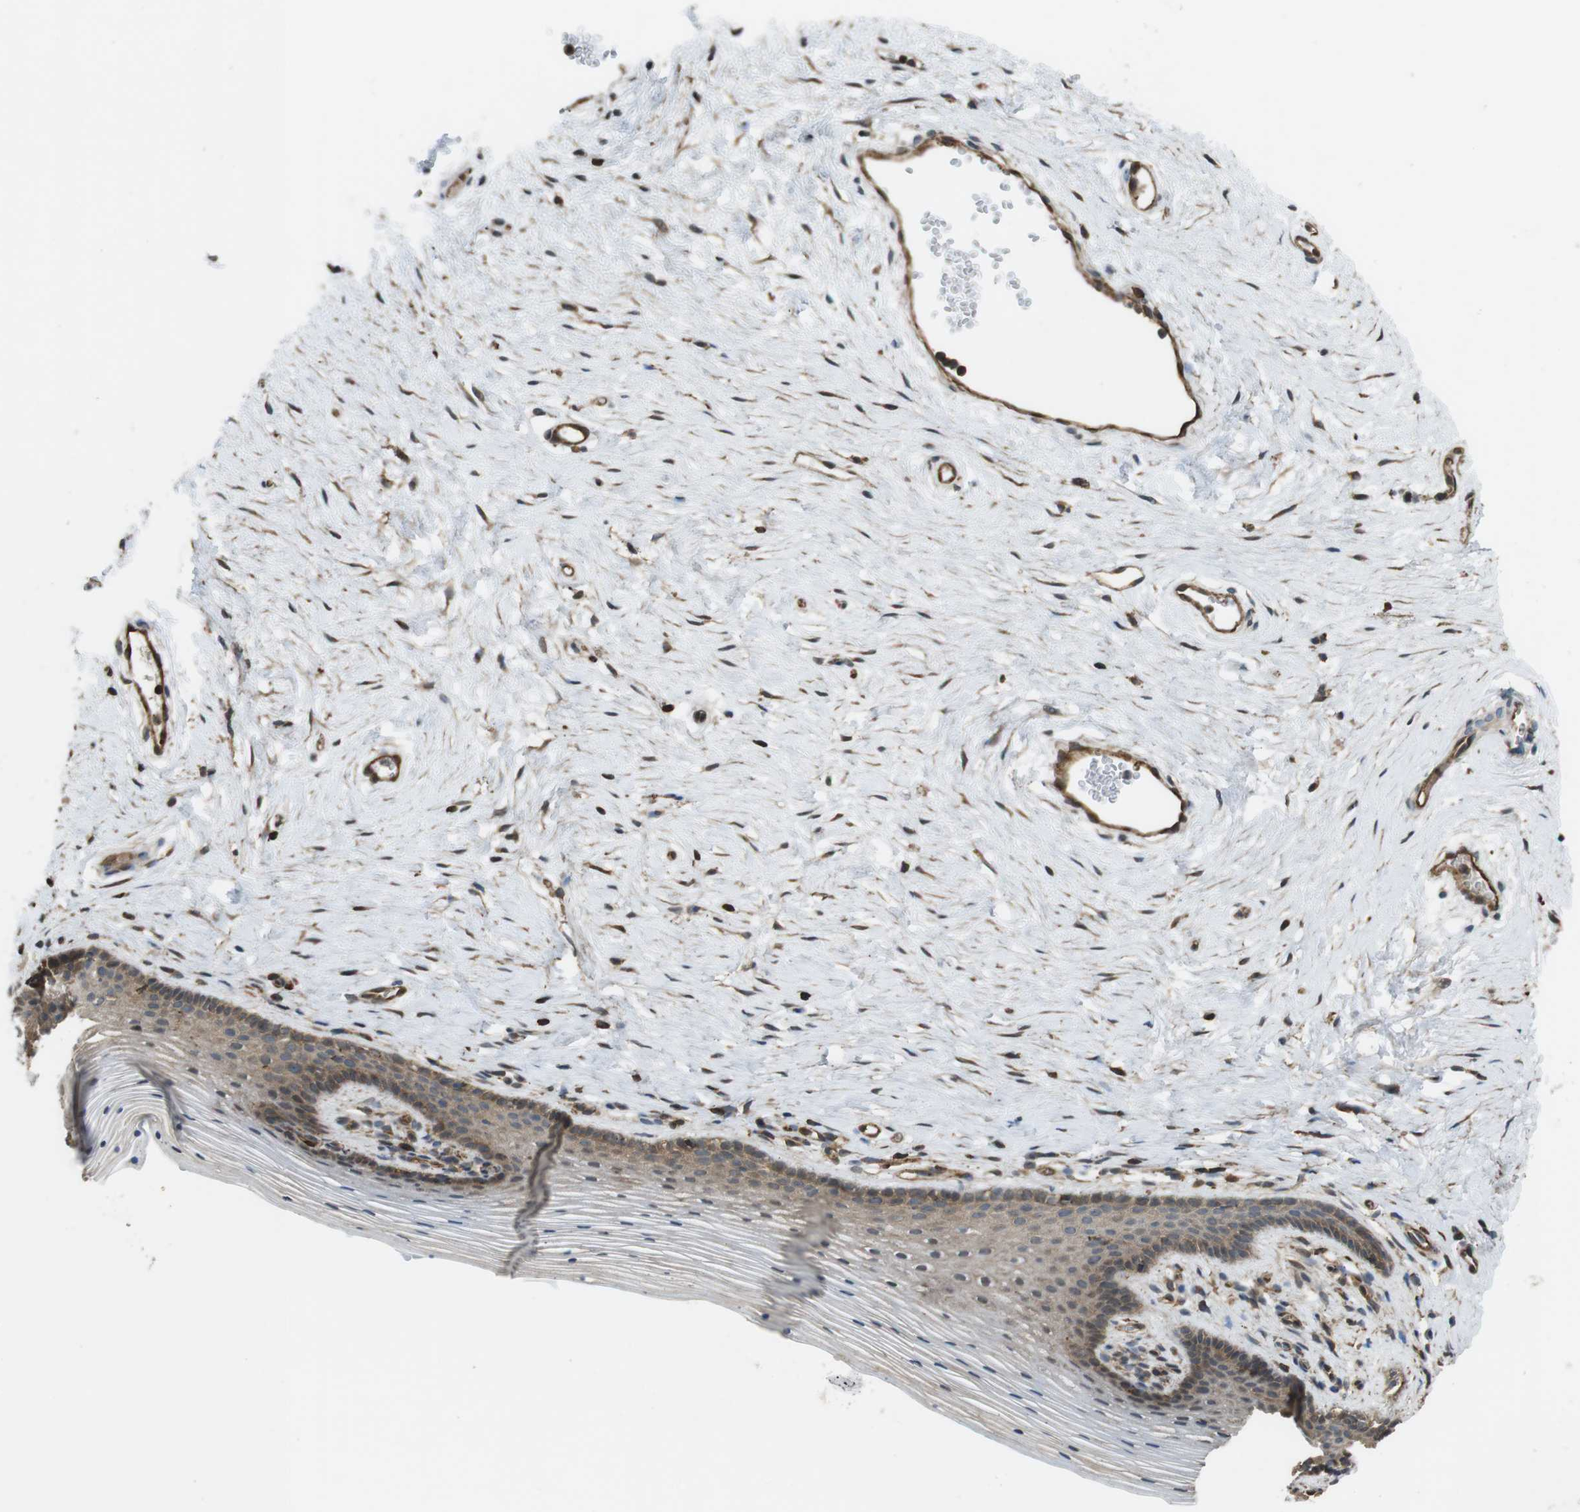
{"staining": {"intensity": "moderate", "quantity": "25%-75%", "location": "cytoplasmic/membranous"}, "tissue": "vagina", "cell_type": "Squamous epithelial cells", "image_type": "normal", "snomed": [{"axis": "morphology", "description": "Normal tissue, NOS"}, {"axis": "topography", "description": "Vagina"}], "caption": "Protein expression analysis of normal vagina displays moderate cytoplasmic/membranous expression in approximately 25%-75% of squamous epithelial cells. The staining is performed using DAB (3,3'-diaminobenzidine) brown chromogen to label protein expression. The nuclei are counter-stained blue using hematoxylin.", "gene": "ARHGDIA", "patient": {"sex": "female", "age": 32}}